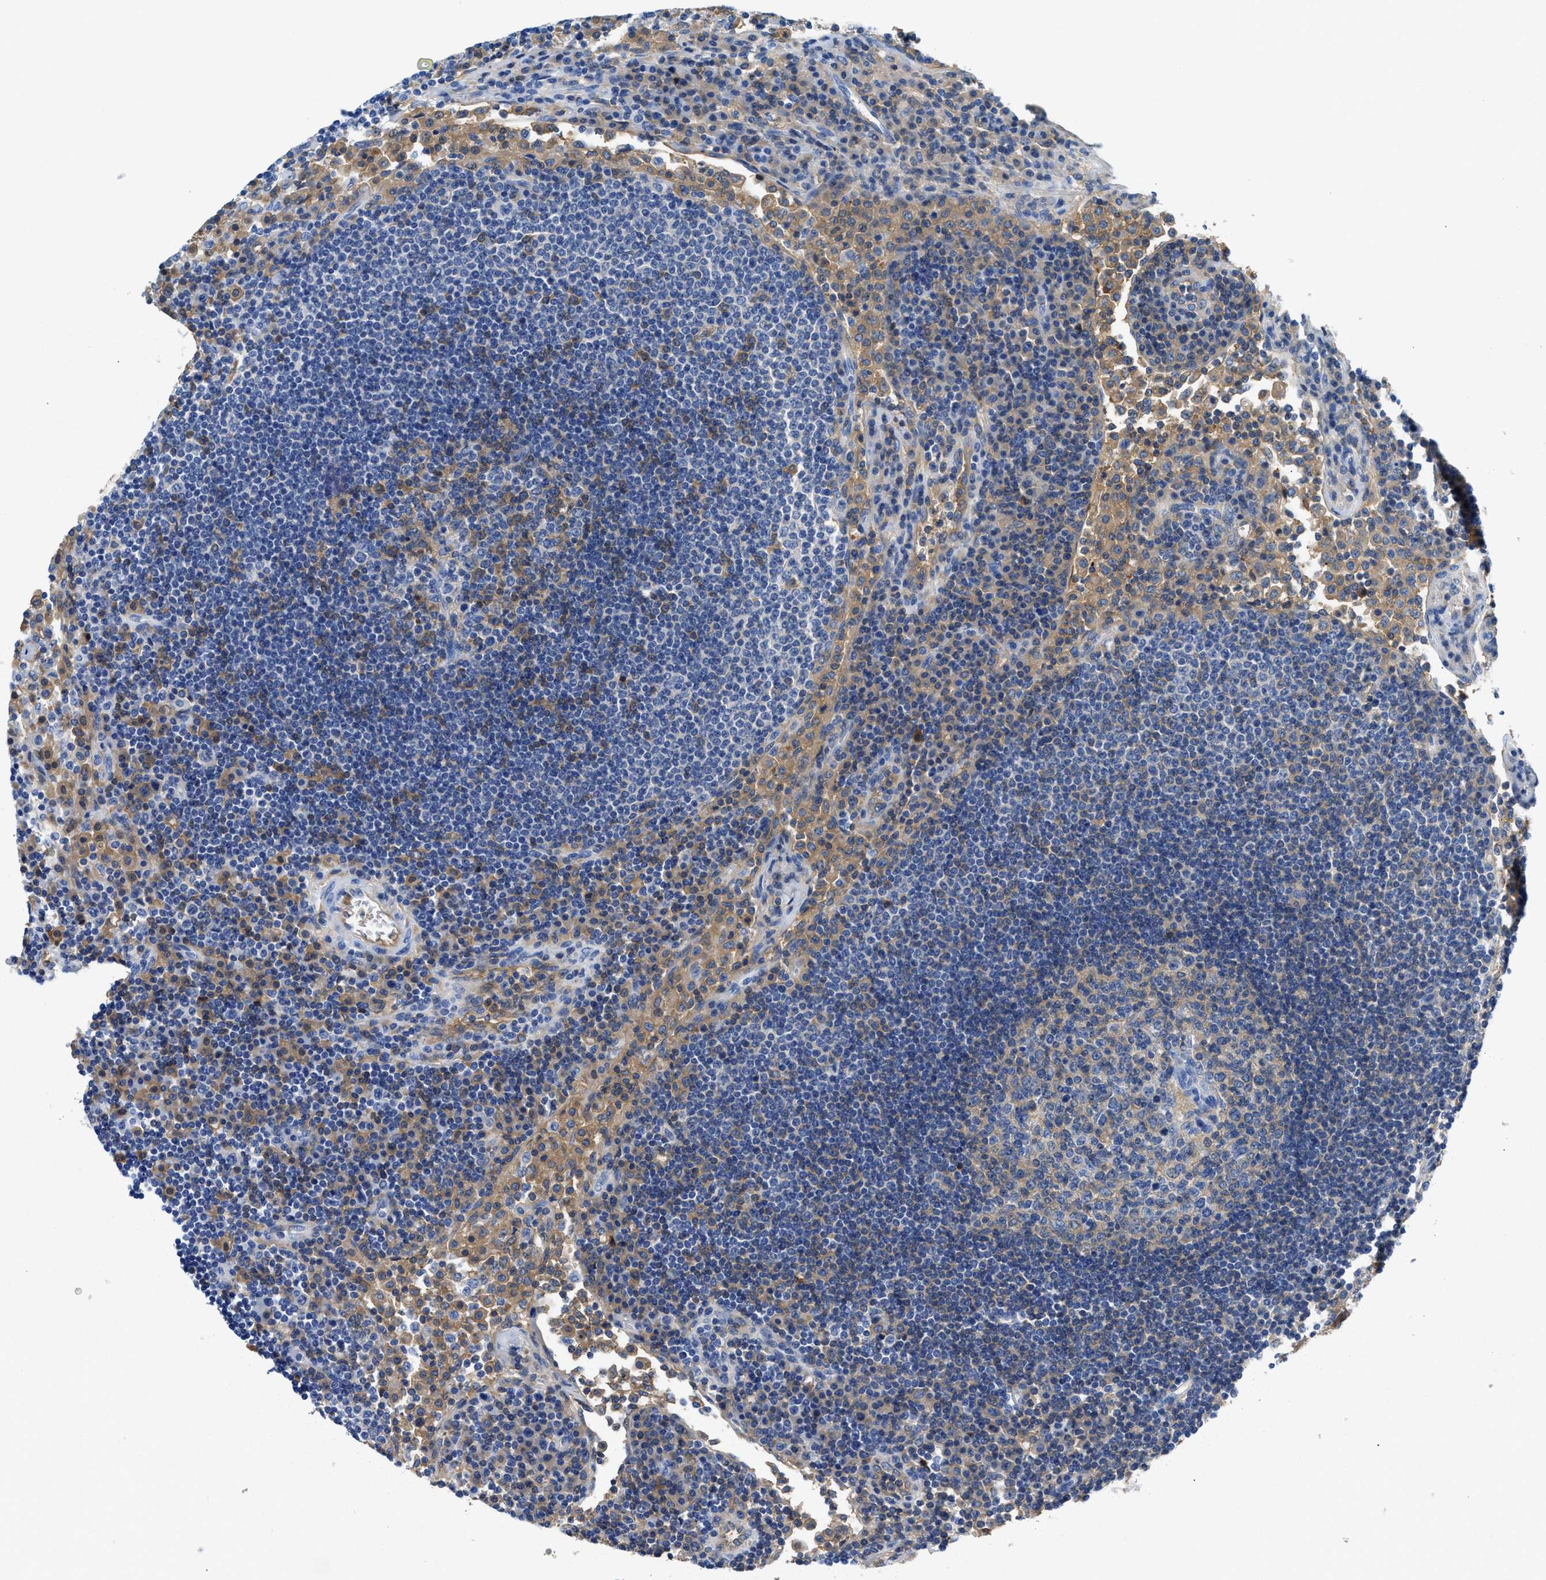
{"staining": {"intensity": "weak", "quantity": "25%-75%", "location": "cytoplasmic/membranous"}, "tissue": "lymph node", "cell_type": "Germinal center cells", "image_type": "normal", "snomed": [{"axis": "morphology", "description": "Normal tissue, NOS"}, {"axis": "topography", "description": "Lymph node"}], "caption": "Brown immunohistochemical staining in normal lymph node reveals weak cytoplasmic/membranous staining in about 25%-75% of germinal center cells. (Brightfield microscopy of DAB IHC at high magnification).", "gene": "GC", "patient": {"sex": "female", "age": 53}}